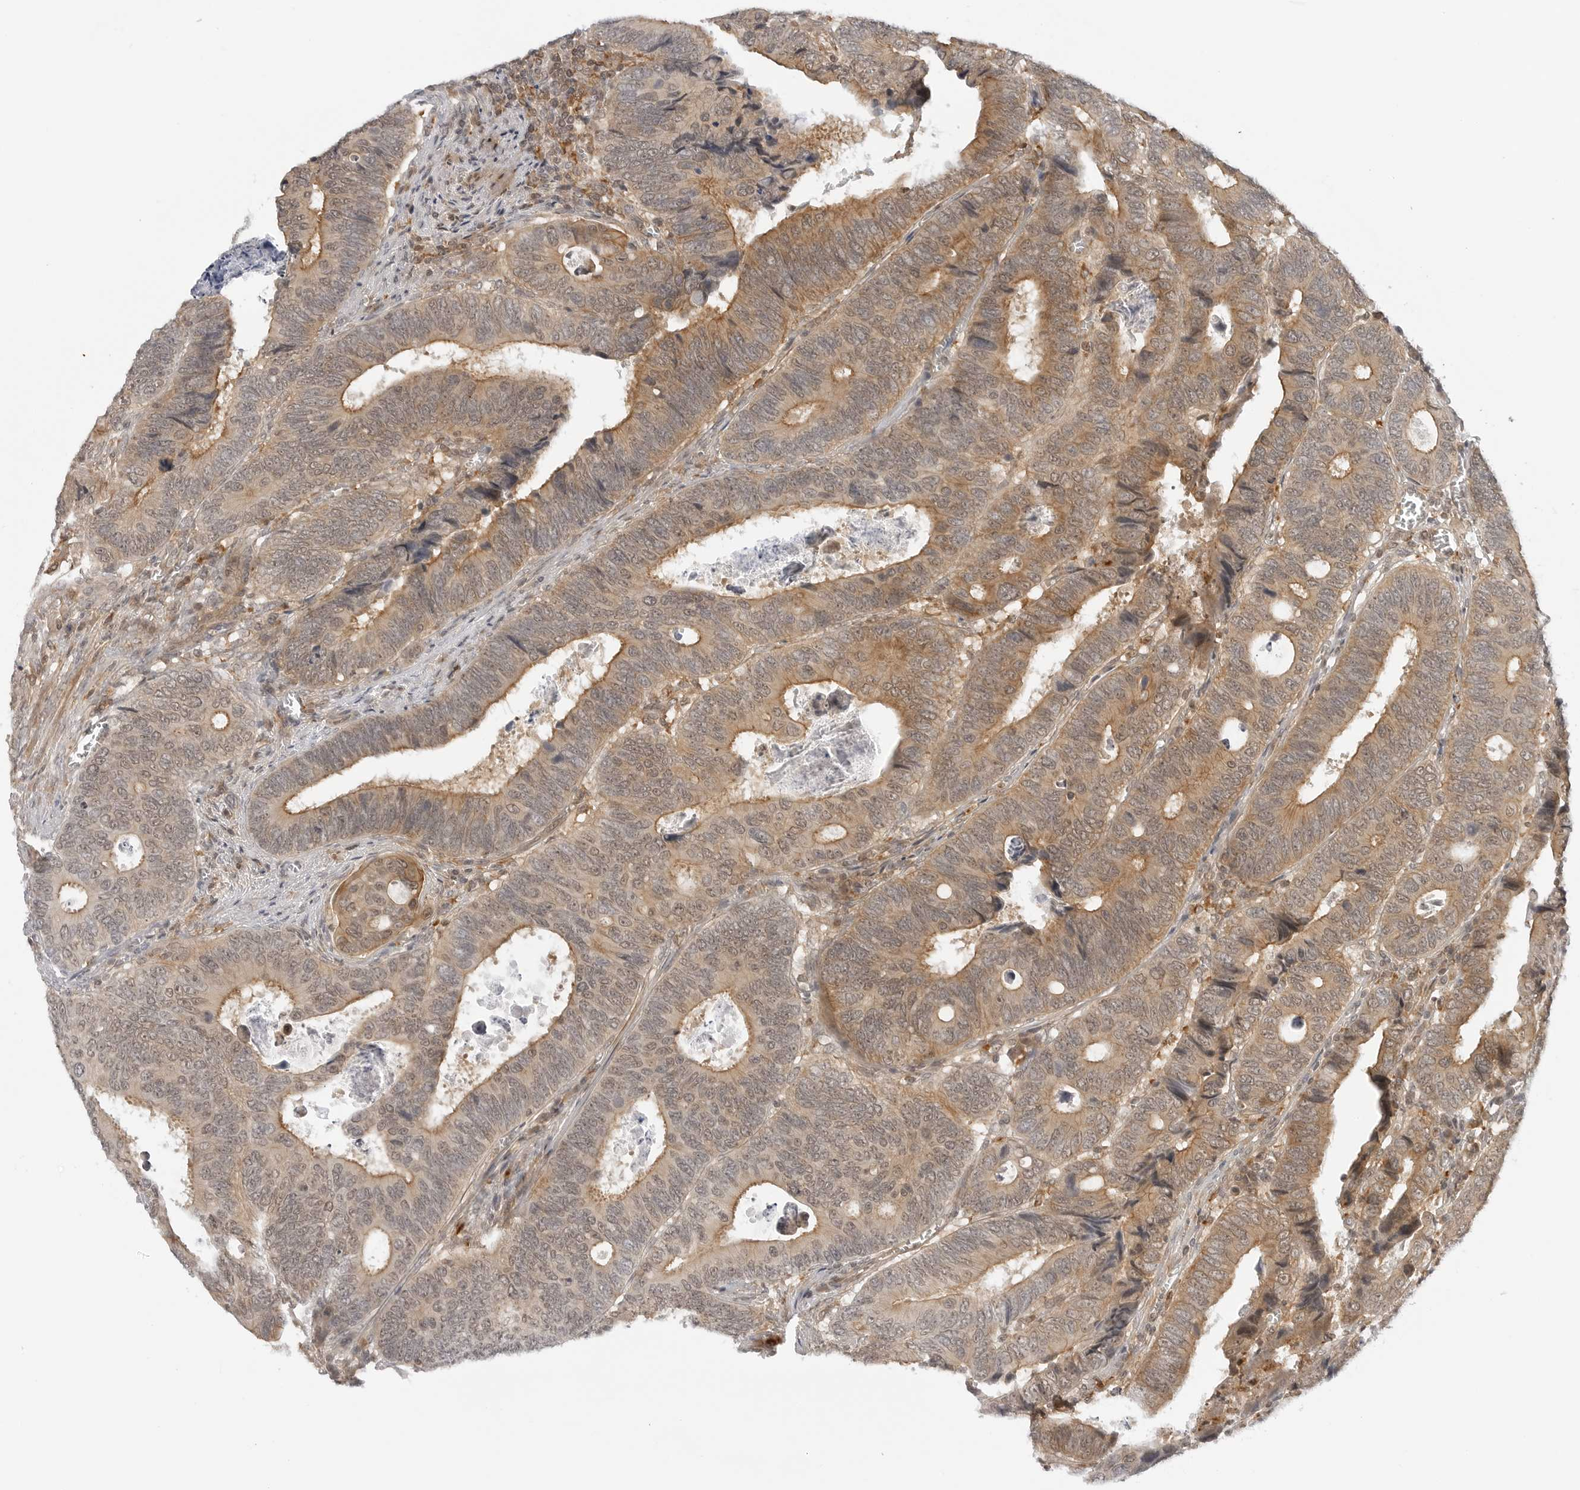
{"staining": {"intensity": "moderate", "quantity": "25%-75%", "location": "cytoplasmic/membranous,nuclear"}, "tissue": "colorectal cancer", "cell_type": "Tumor cells", "image_type": "cancer", "snomed": [{"axis": "morphology", "description": "Adenocarcinoma, NOS"}, {"axis": "topography", "description": "Colon"}], "caption": "A high-resolution image shows immunohistochemistry (IHC) staining of colorectal adenocarcinoma, which exhibits moderate cytoplasmic/membranous and nuclear positivity in about 25%-75% of tumor cells.", "gene": "MAP2K5", "patient": {"sex": "male", "age": 72}}